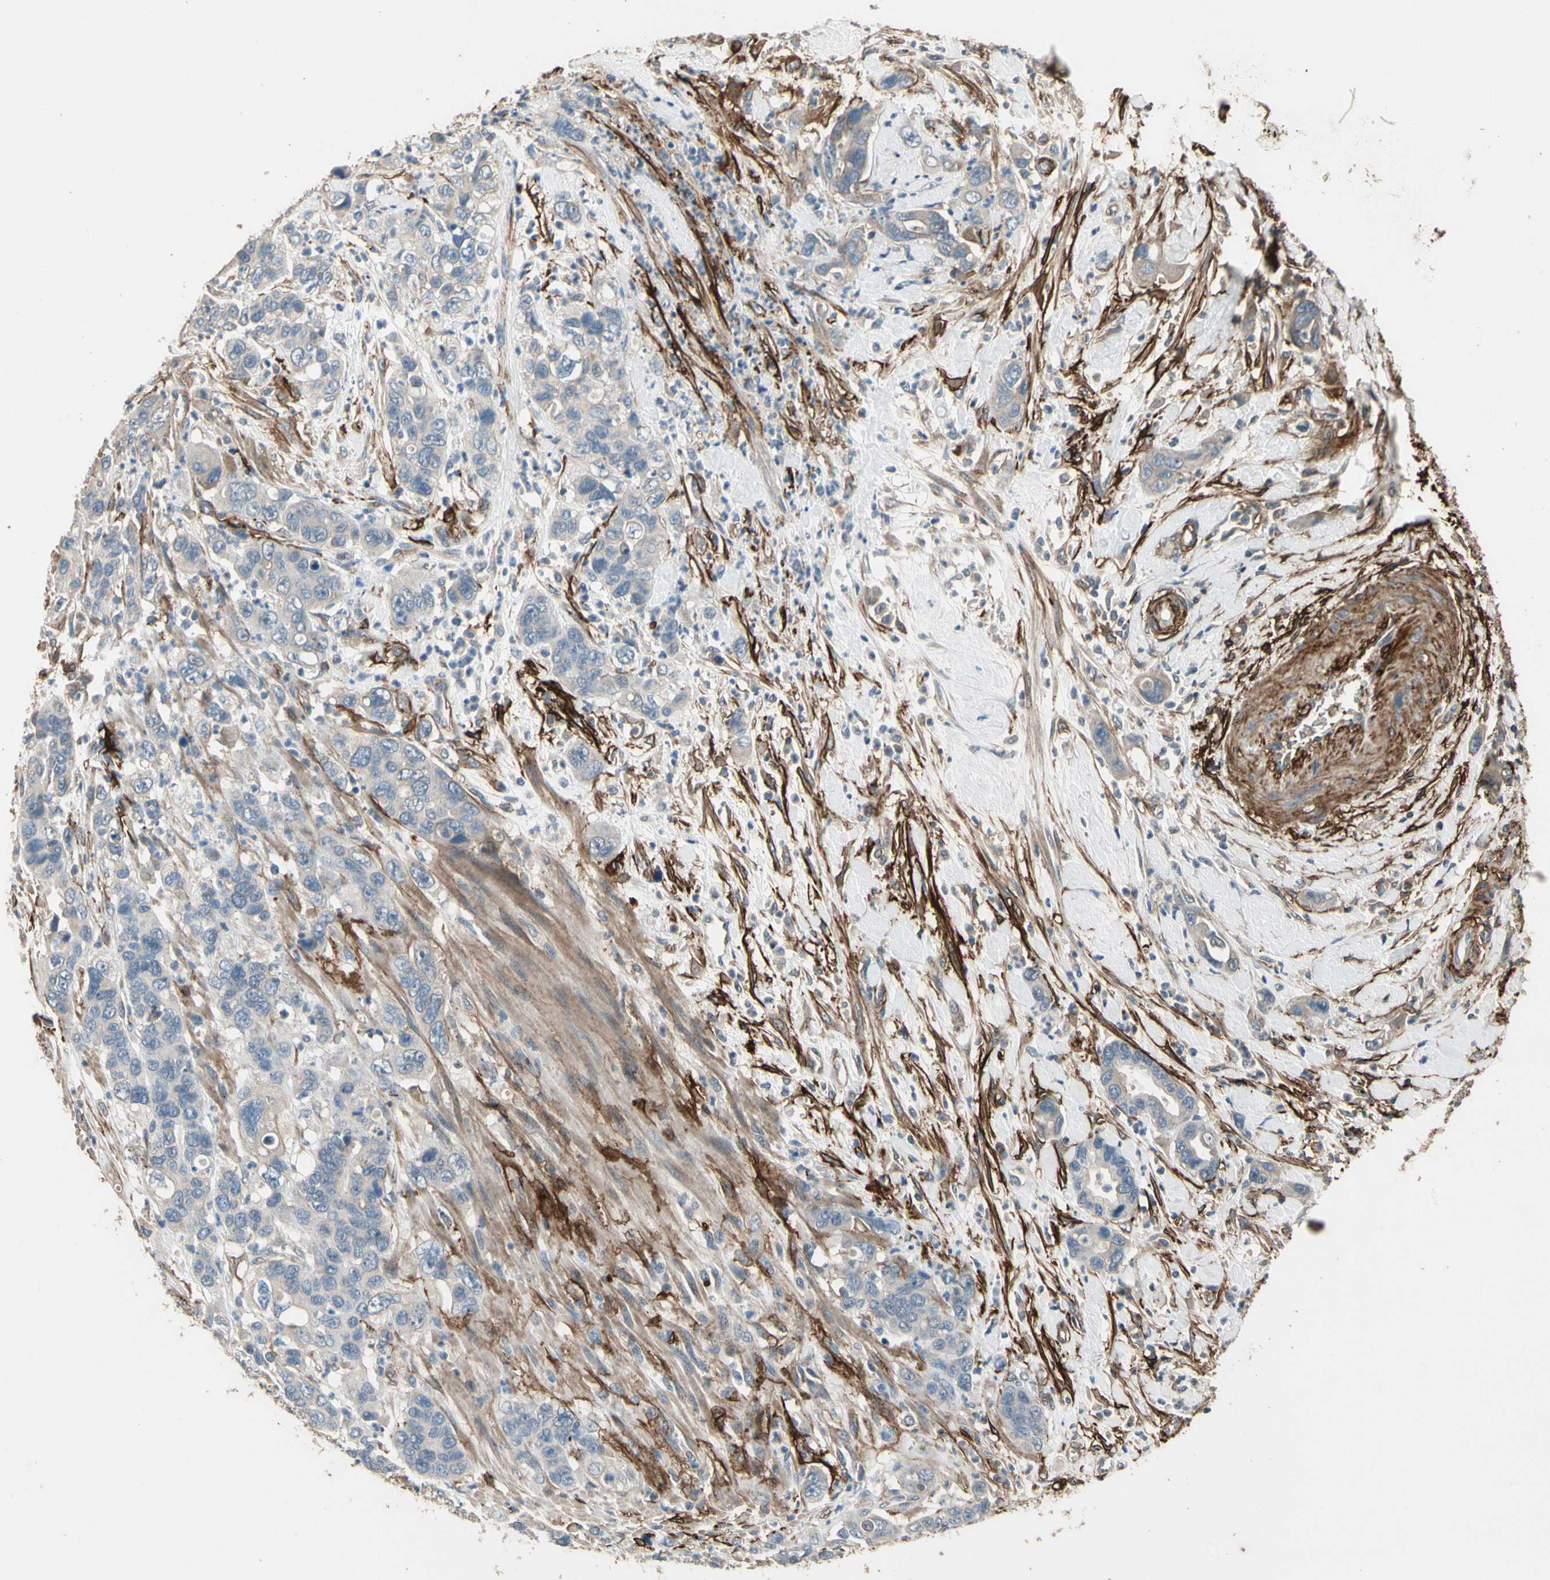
{"staining": {"intensity": "weak", "quantity": ">75%", "location": "cytoplasmic/membranous"}, "tissue": "pancreatic cancer", "cell_type": "Tumor cells", "image_type": "cancer", "snomed": [{"axis": "morphology", "description": "Adenocarcinoma, NOS"}, {"axis": "topography", "description": "Pancreas"}], "caption": "Immunohistochemistry of human pancreatic cancer reveals low levels of weak cytoplasmic/membranous expression in about >75% of tumor cells. The staining was performed using DAB, with brown indicating positive protein expression. Nuclei are stained blue with hematoxylin.", "gene": "SUSD2", "patient": {"sex": "female", "age": 71}}